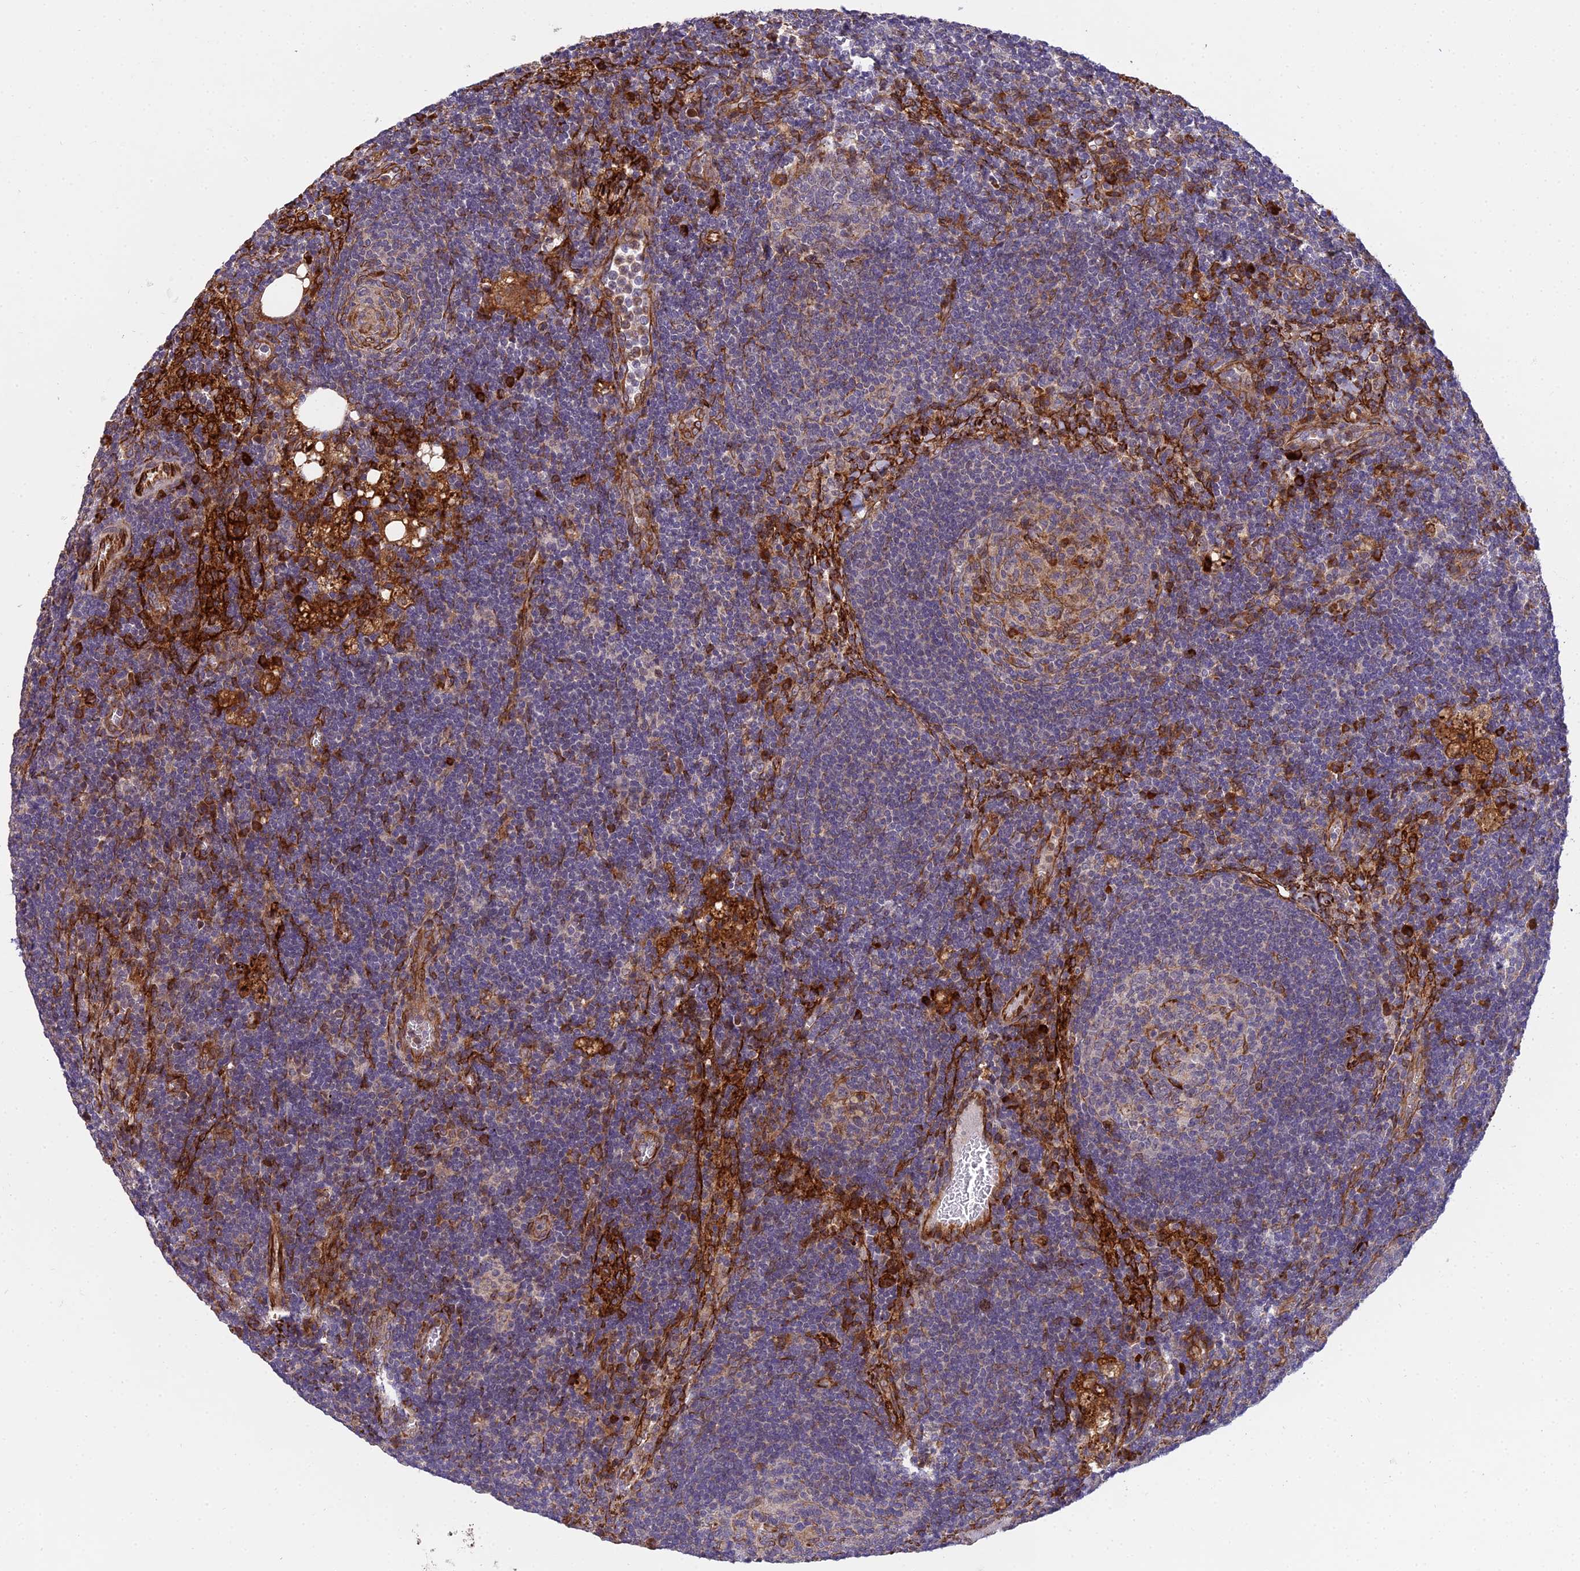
{"staining": {"intensity": "moderate", "quantity": "25%-75%", "location": "cytoplasmic/membranous"}, "tissue": "lymph node", "cell_type": "Germinal center cells", "image_type": "normal", "snomed": [{"axis": "morphology", "description": "Normal tissue, NOS"}, {"axis": "topography", "description": "Lymph node"}], "caption": "A micrograph showing moderate cytoplasmic/membranous expression in approximately 25%-75% of germinal center cells in benign lymph node, as visualized by brown immunohistochemical staining.", "gene": "NDUFAF7", "patient": {"sex": "female", "age": 73}}